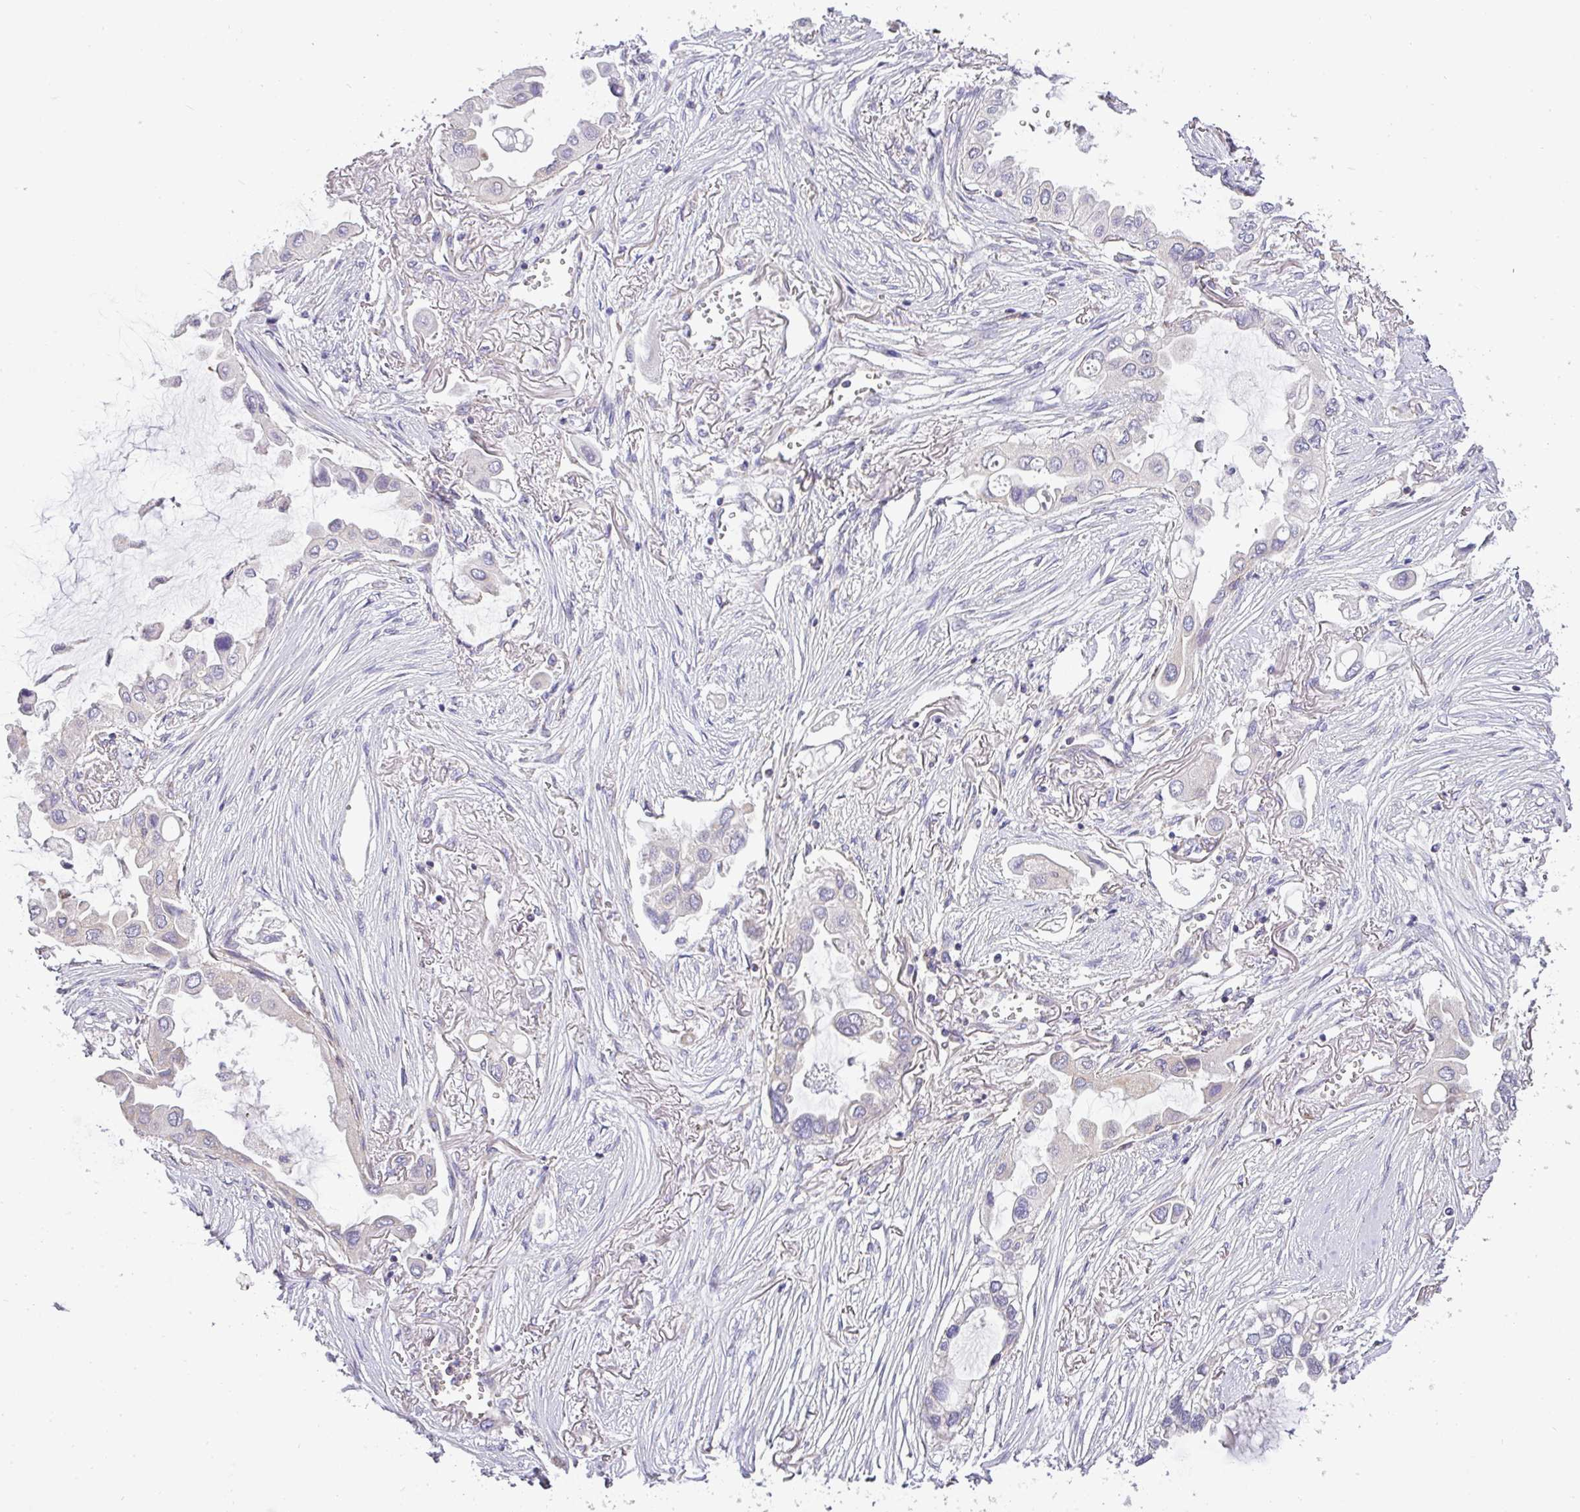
{"staining": {"intensity": "negative", "quantity": "none", "location": "none"}, "tissue": "lung cancer", "cell_type": "Tumor cells", "image_type": "cancer", "snomed": [{"axis": "morphology", "description": "Adenocarcinoma, NOS"}, {"axis": "topography", "description": "Lung"}], "caption": "DAB (3,3'-diaminobenzidine) immunohistochemical staining of human adenocarcinoma (lung) exhibits no significant expression in tumor cells.", "gene": "ZNF211", "patient": {"sex": "female", "age": 76}}